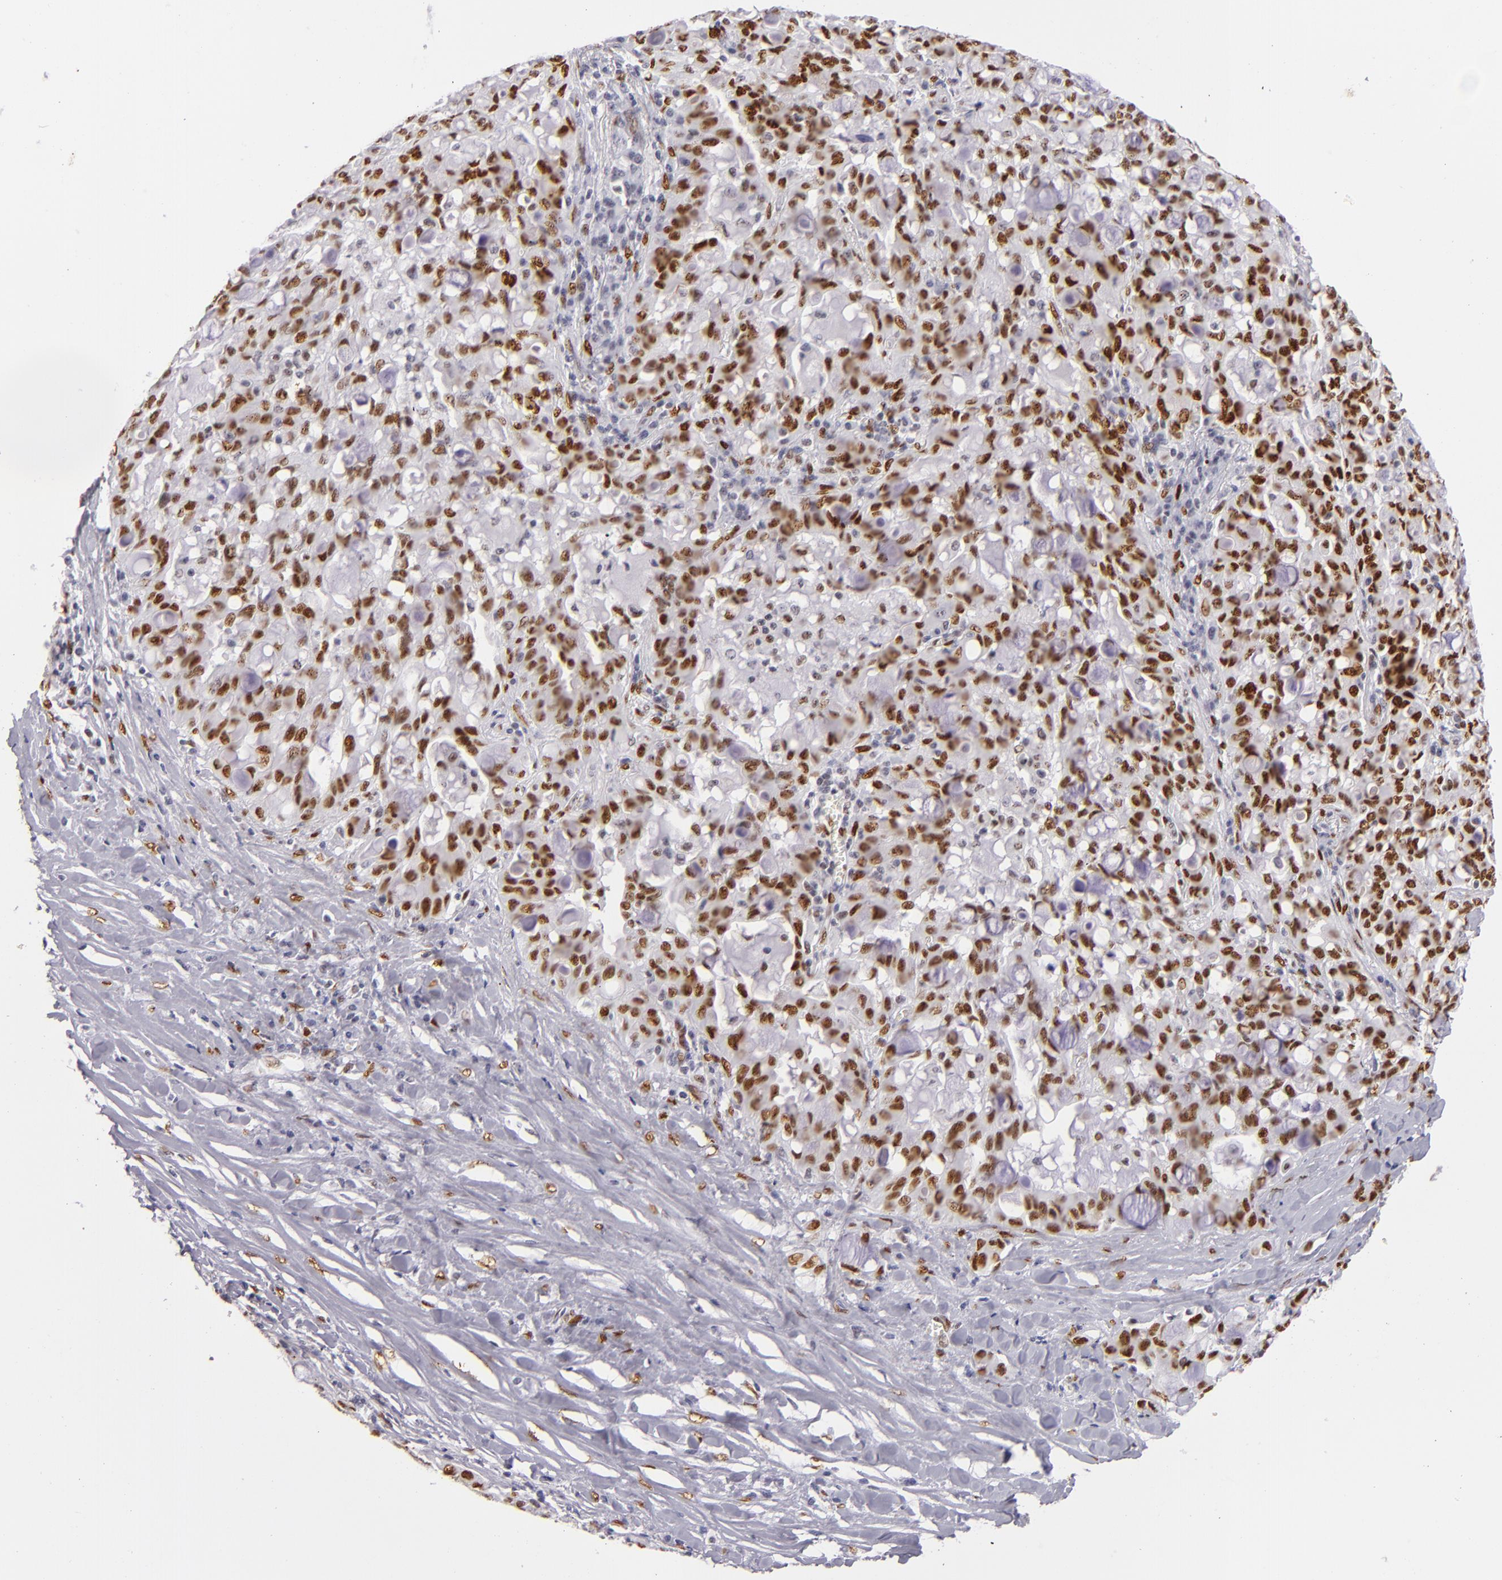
{"staining": {"intensity": "strong", "quantity": ">75%", "location": "nuclear"}, "tissue": "lung cancer", "cell_type": "Tumor cells", "image_type": "cancer", "snomed": [{"axis": "morphology", "description": "Adenocarcinoma, NOS"}, {"axis": "topography", "description": "Lung"}], "caption": "Lung adenocarcinoma was stained to show a protein in brown. There is high levels of strong nuclear staining in approximately >75% of tumor cells.", "gene": "TOP3A", "patient": {"sex": "female", "age": 44}}